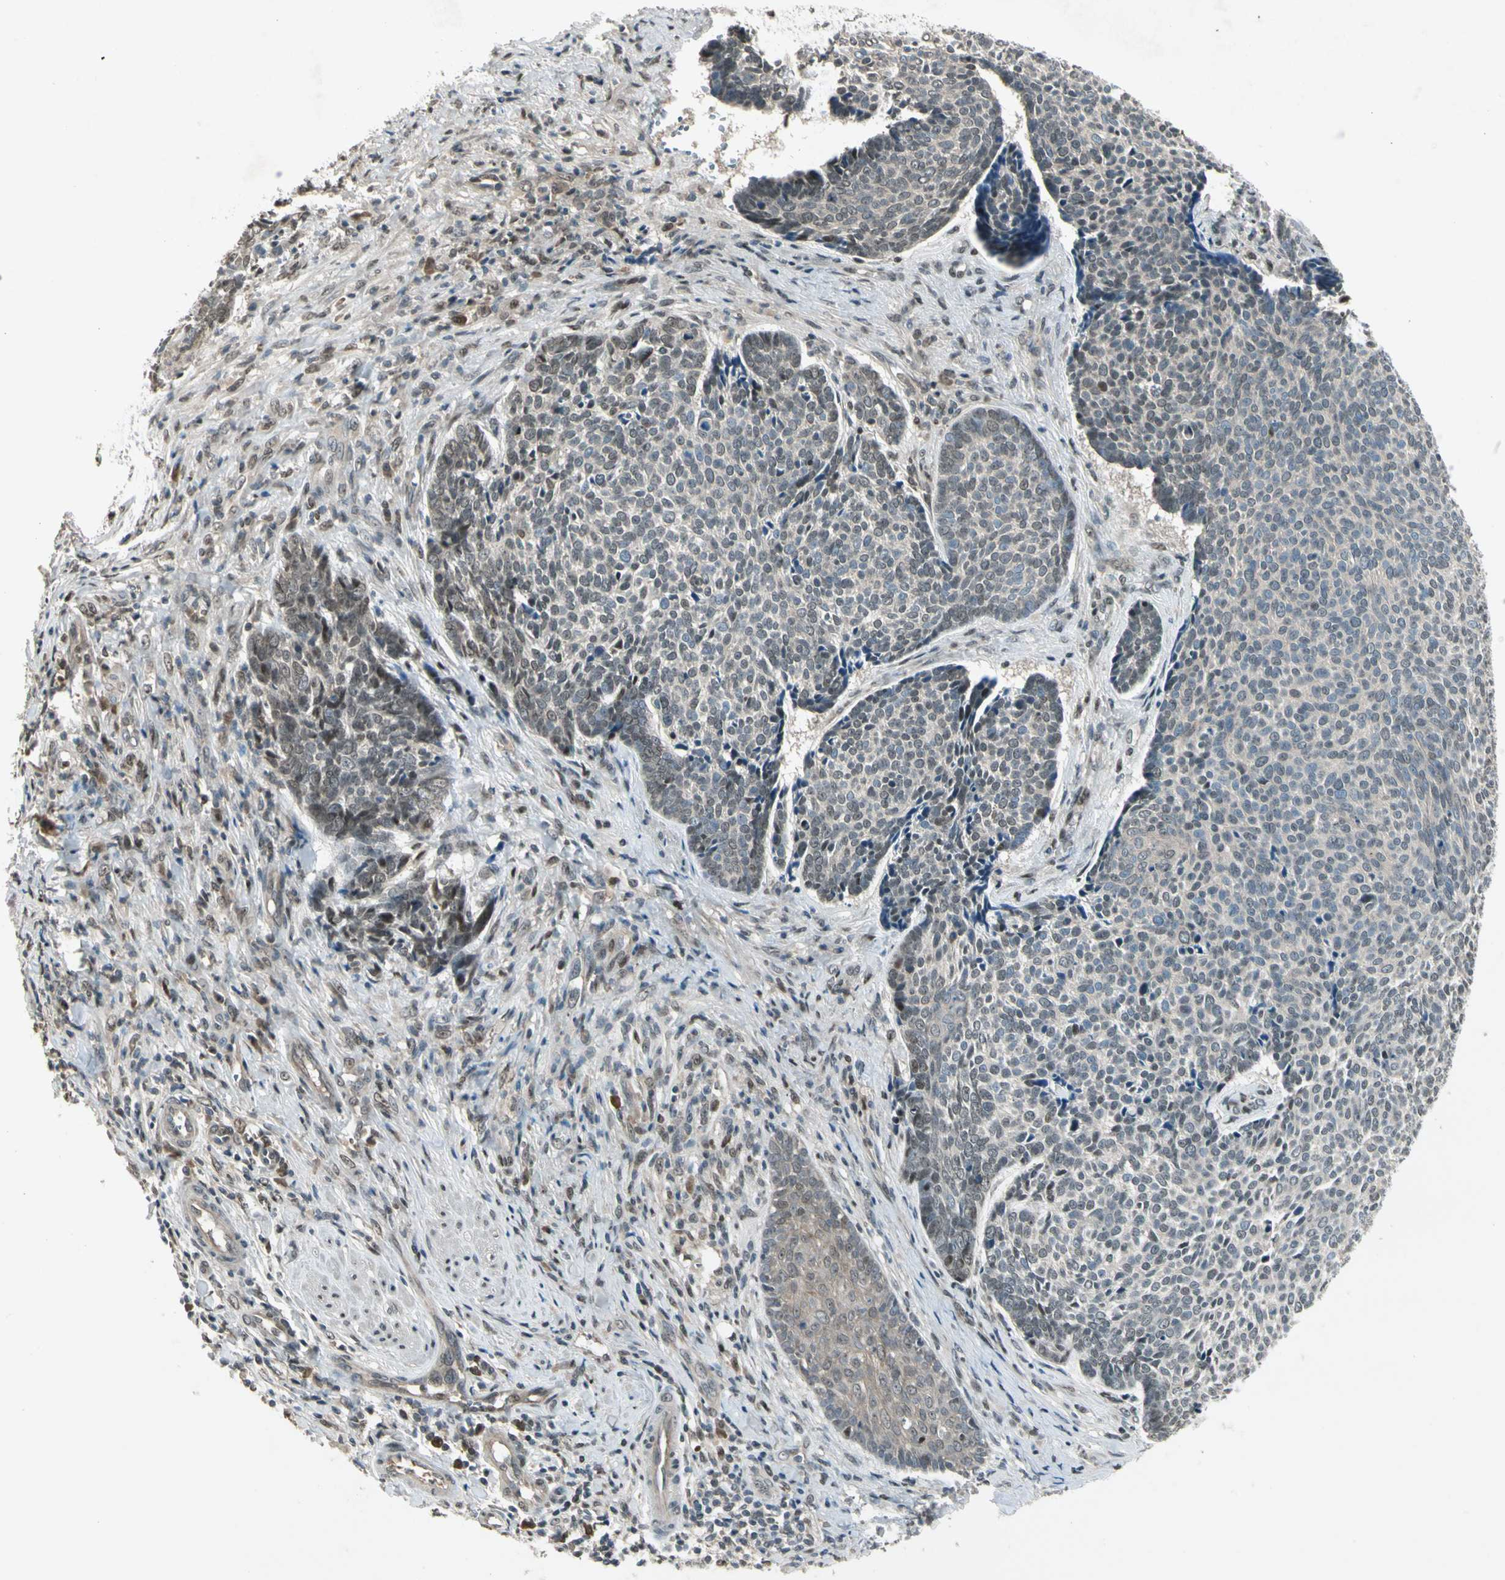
{"staining": {"intensity": "weak", "quantity": "25%-75%", "location": "nuclear"}, "tissue": "skin cancer", "cell_type": "Tumor cells", "image_type": "cancer", "snomed": [{"axis": "morphology", "description": "Basal cell carcinoma"}, {"axis": "topography", "description": "Skin"}], "caption": "DAB (3,3'-diaminobenzidine) immunohistochemical staining of human skin cancer displays weak nuclear protein positivity in approximately 25%-75% of tumor cells.", "gene": "GTF3A", "patient": {"sex": "male", "age": 84}}